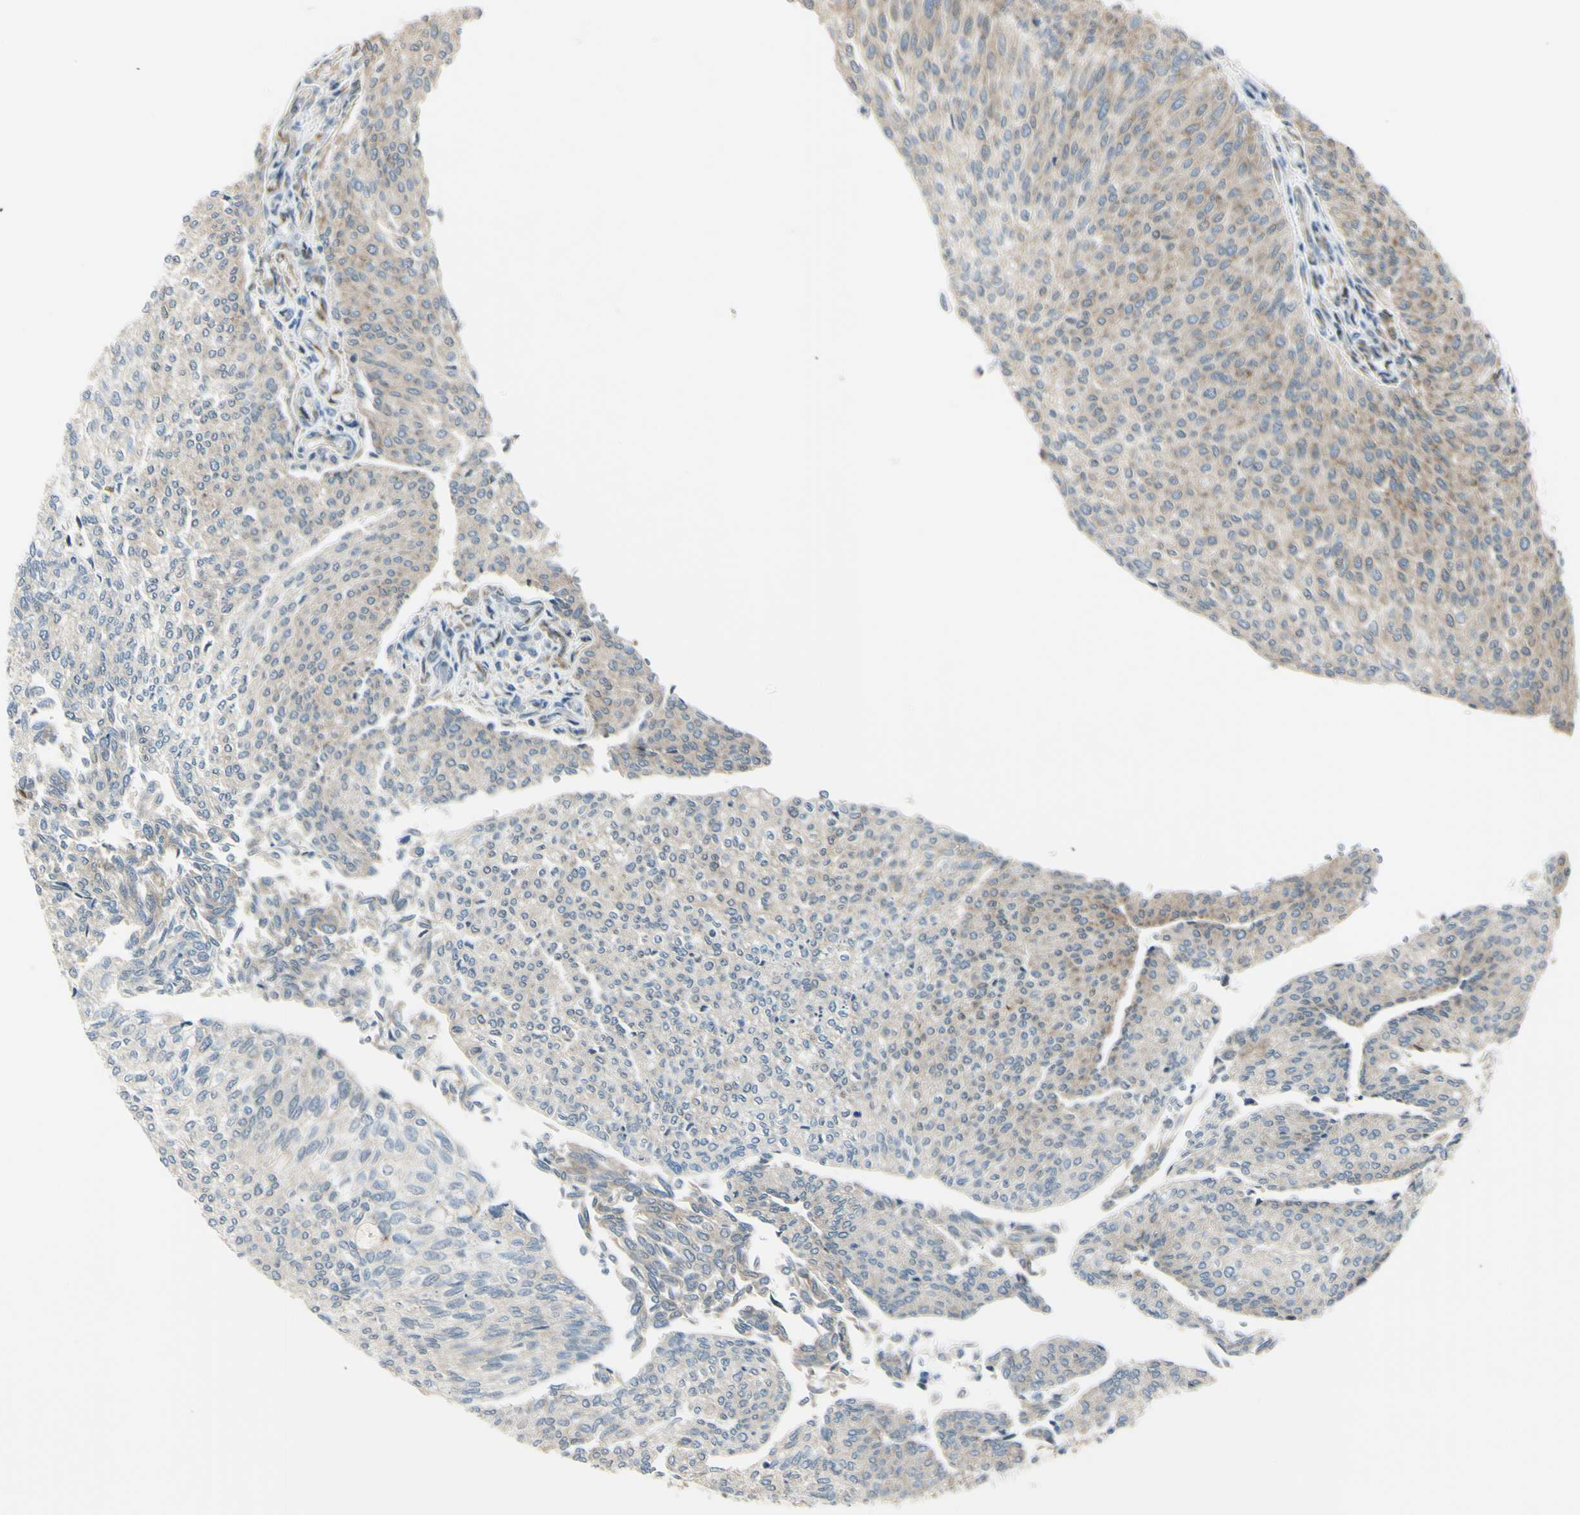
{"staining": {"intensity": "weak", "quantity": "25%-75%", "location": "cytoplasmic/membranous"}, "tissue": "urothelial cancer", "cell_type": "Tumor cells", "image_type": "cancer", "snomed": [{"axis": "morphology", "description": "Urothelial carcinoma, Low grade"}, {"axis": "topography", "description": "Urinary bladder"}], "caption": "Weak cytoplasmic/membranous protein staining is present in about 25%-75% of tumor cells in urothelial carcinoma (low-grade). The staining was performed using DAB (3,3'-diaminobenzidine), with brown indicating positive protein expression. Nuclei are stained blue with hematoxylin.", "gene": "SELENOS", "patient": {"sex": "female", "age": 79}}